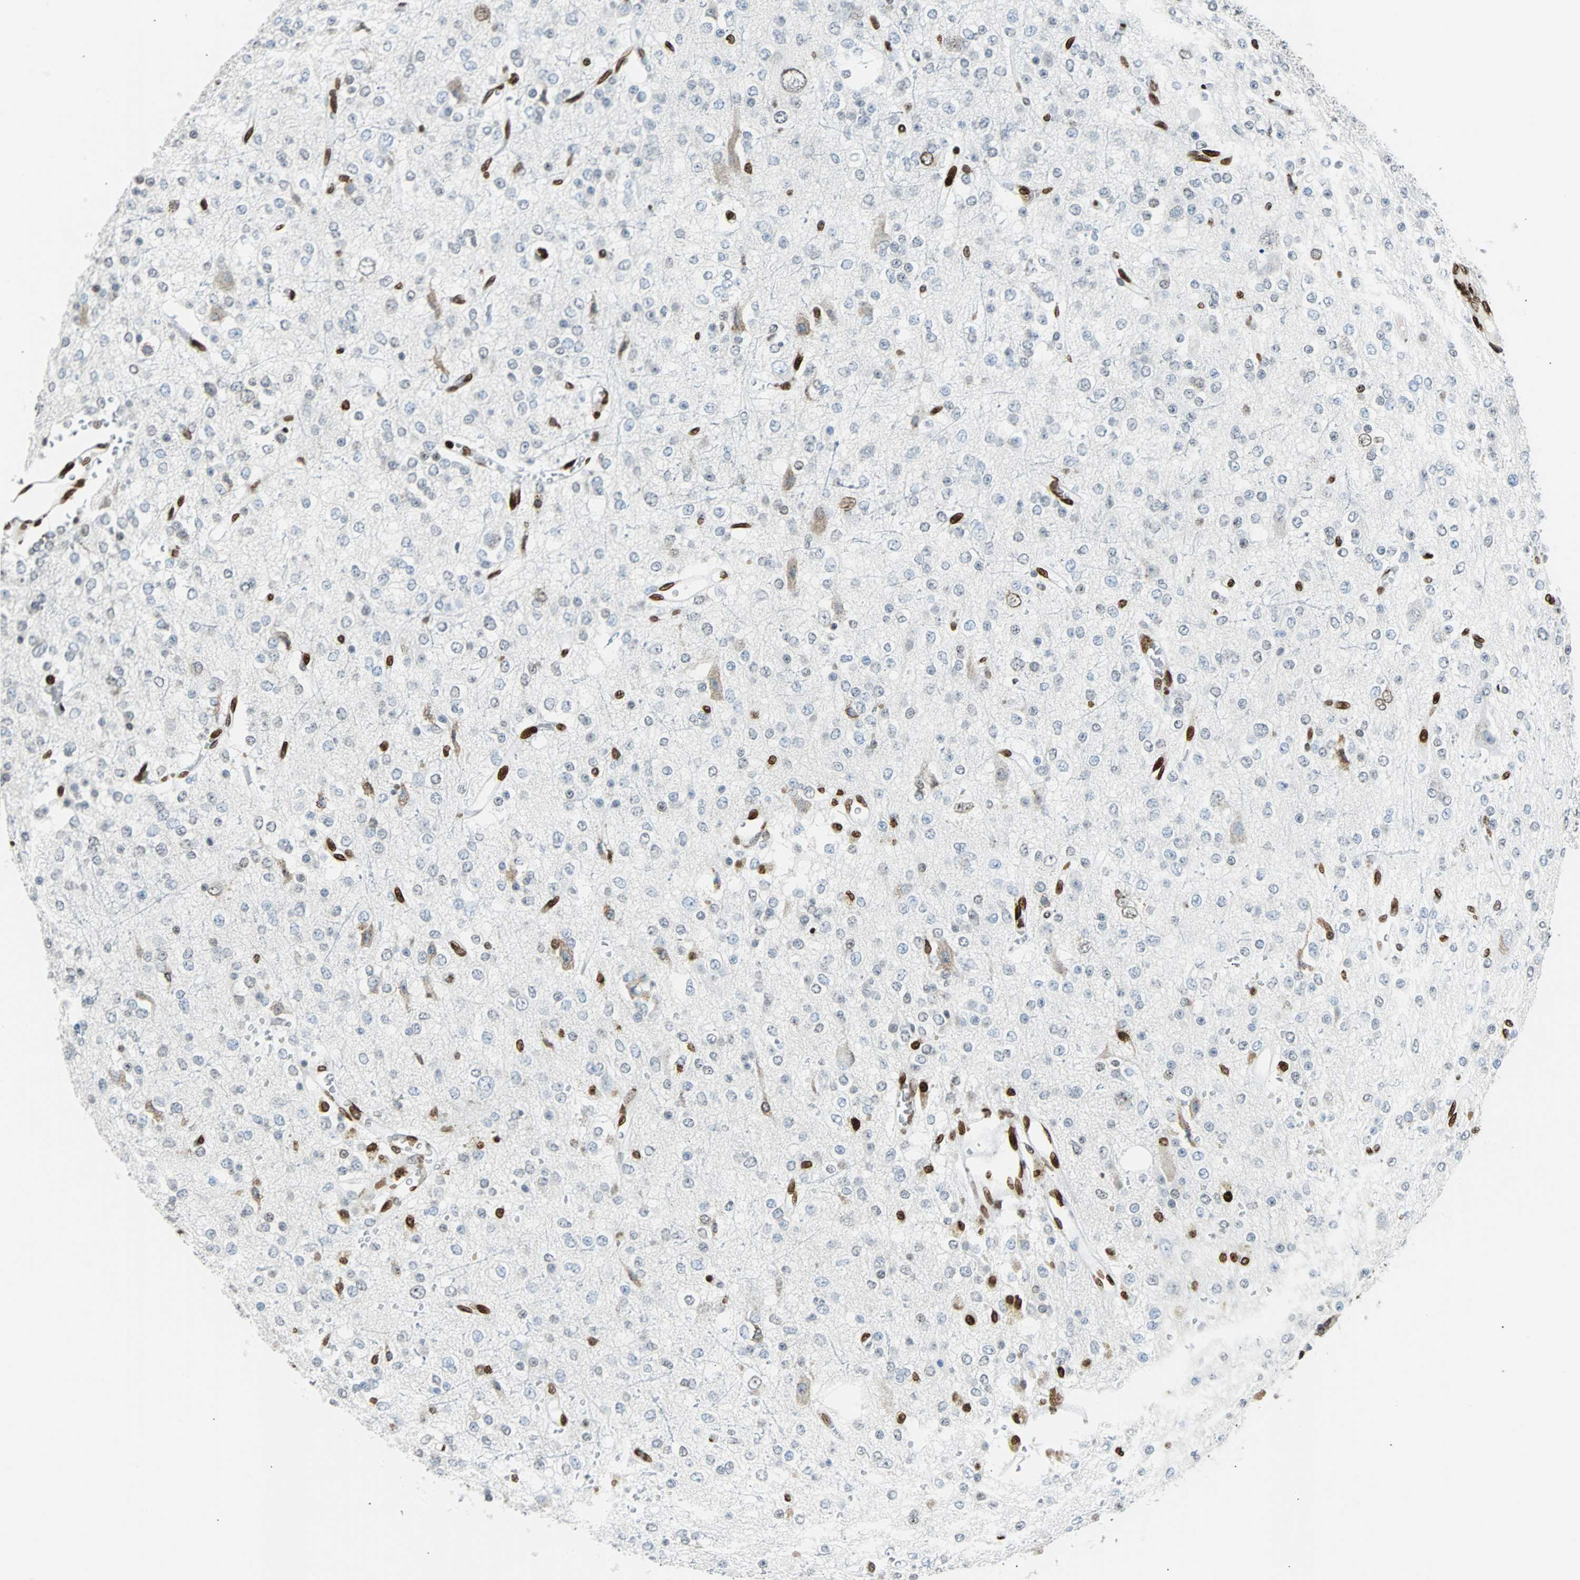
{"staining": {"intensity": "negative", "quantity": "none", "location": "none"}, "tissue": "glioma", "cell_type": "Tumor cells", "image_type": "cancer", "snomed": [{"axis": "morphology", "description": "Glioma, malignant, Low grade"}, {"axis": "topography", "description": "Brain"}], "caption": "The micrograph displays no significant expression in tumor cells of glioma.", "gene": "ZNF131", "patient": {"sex": "male", "age": 38}}